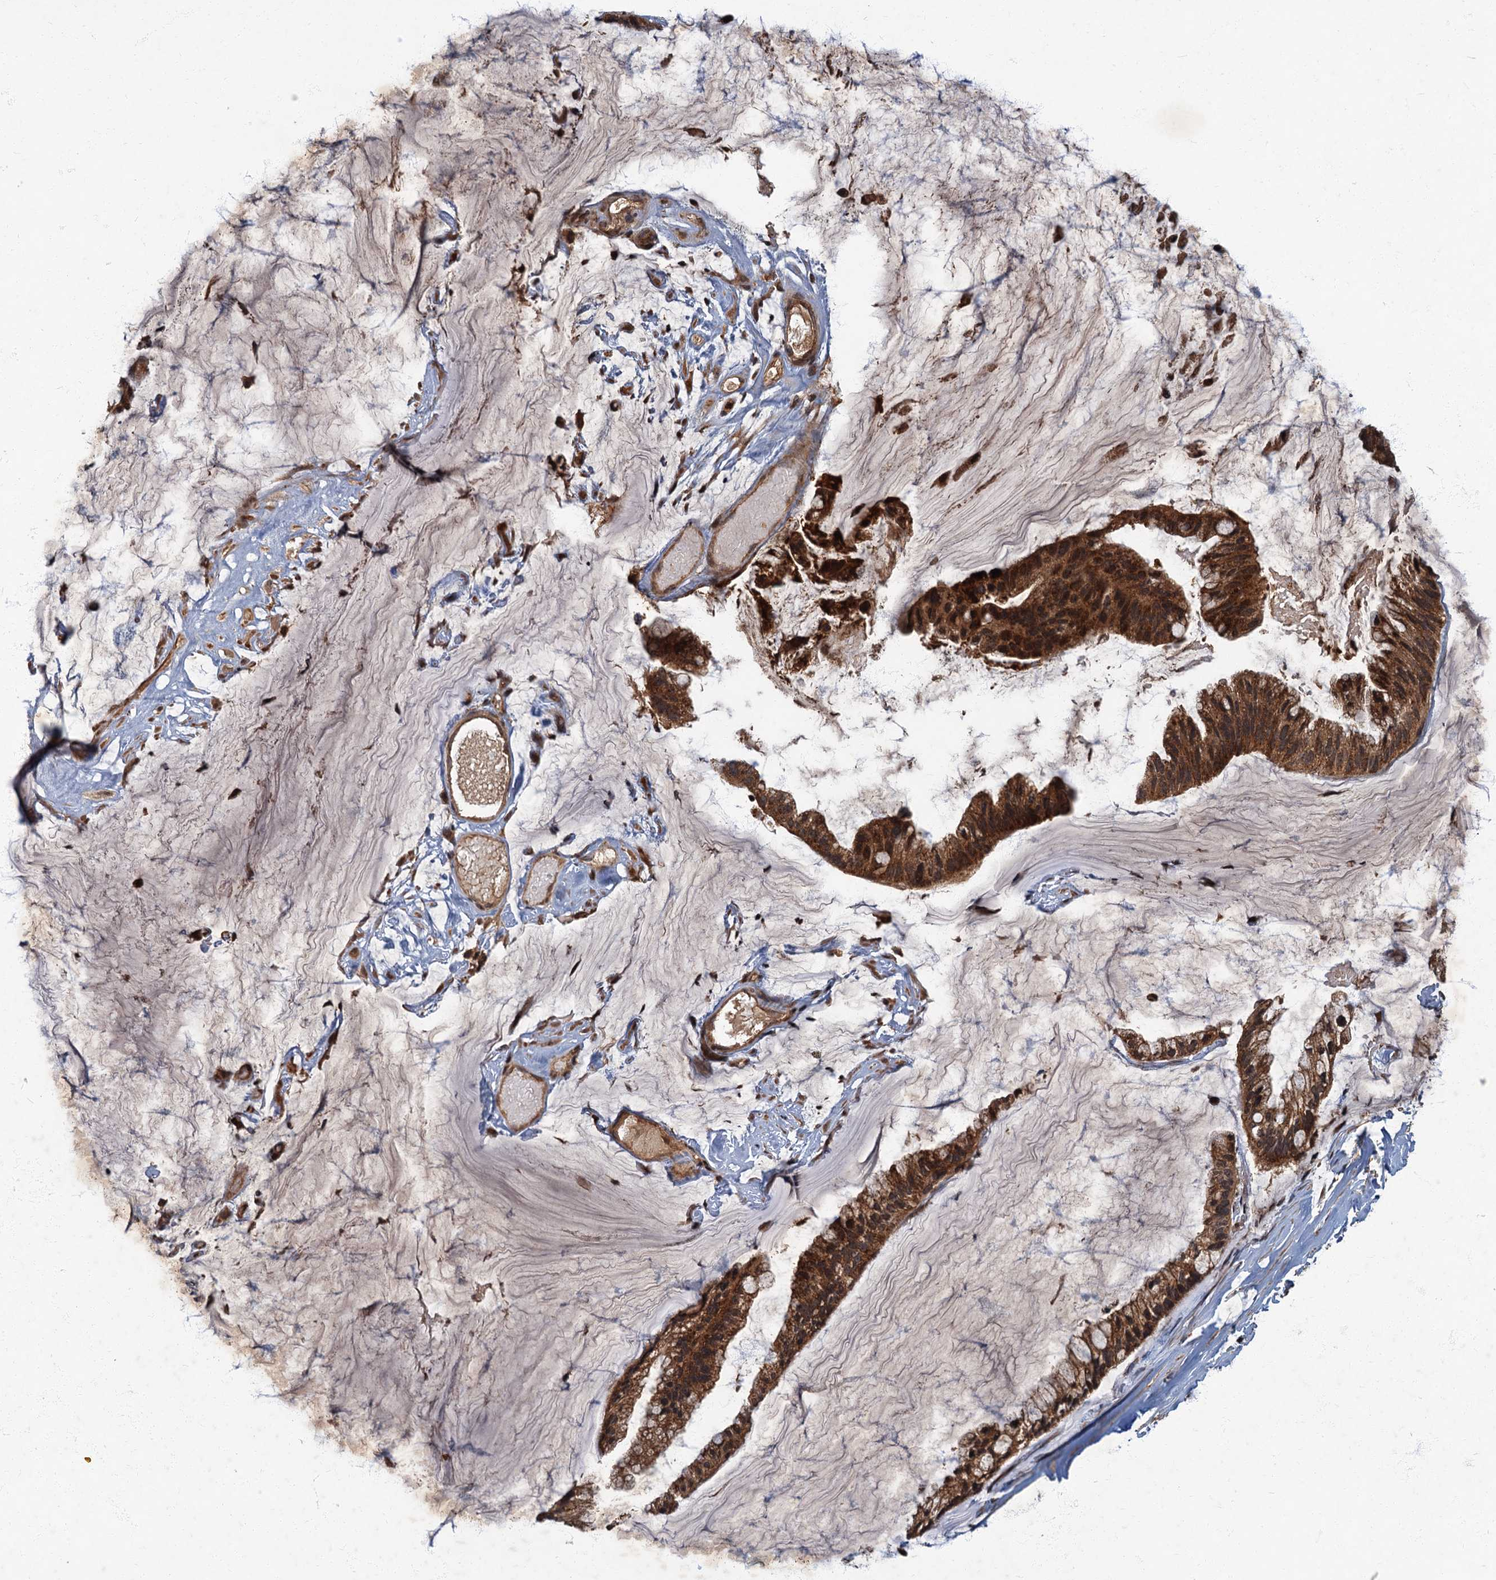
{"staining": {"intensity": "strong", "quantity": ">75%", "location": "cytoplasmic/membranous"}, "tissue": "ovarian cancer", "cell_type": "Tumor cells", "image_type": "cancer", "snomed": [{"axis": "morphology", "description": "Cystadenocarcinoma, mucinous, NOS"}, {"axis": "topography", "description": "Ovary"}], "caption": "Immunohistochemistry (IHC) micrograph of neoplastic tissue: human ovarian cancer (mucinous cystadenocarcinoma) stained using IHC displays high levels of strong protein expression localized specifically in the cytoplasmic/membranous of tumor cells, appearing as a cytoplasmic/membranous brown color.", "gene": "SLC11A2", "patient": {"sex": "female", "age": 39}}